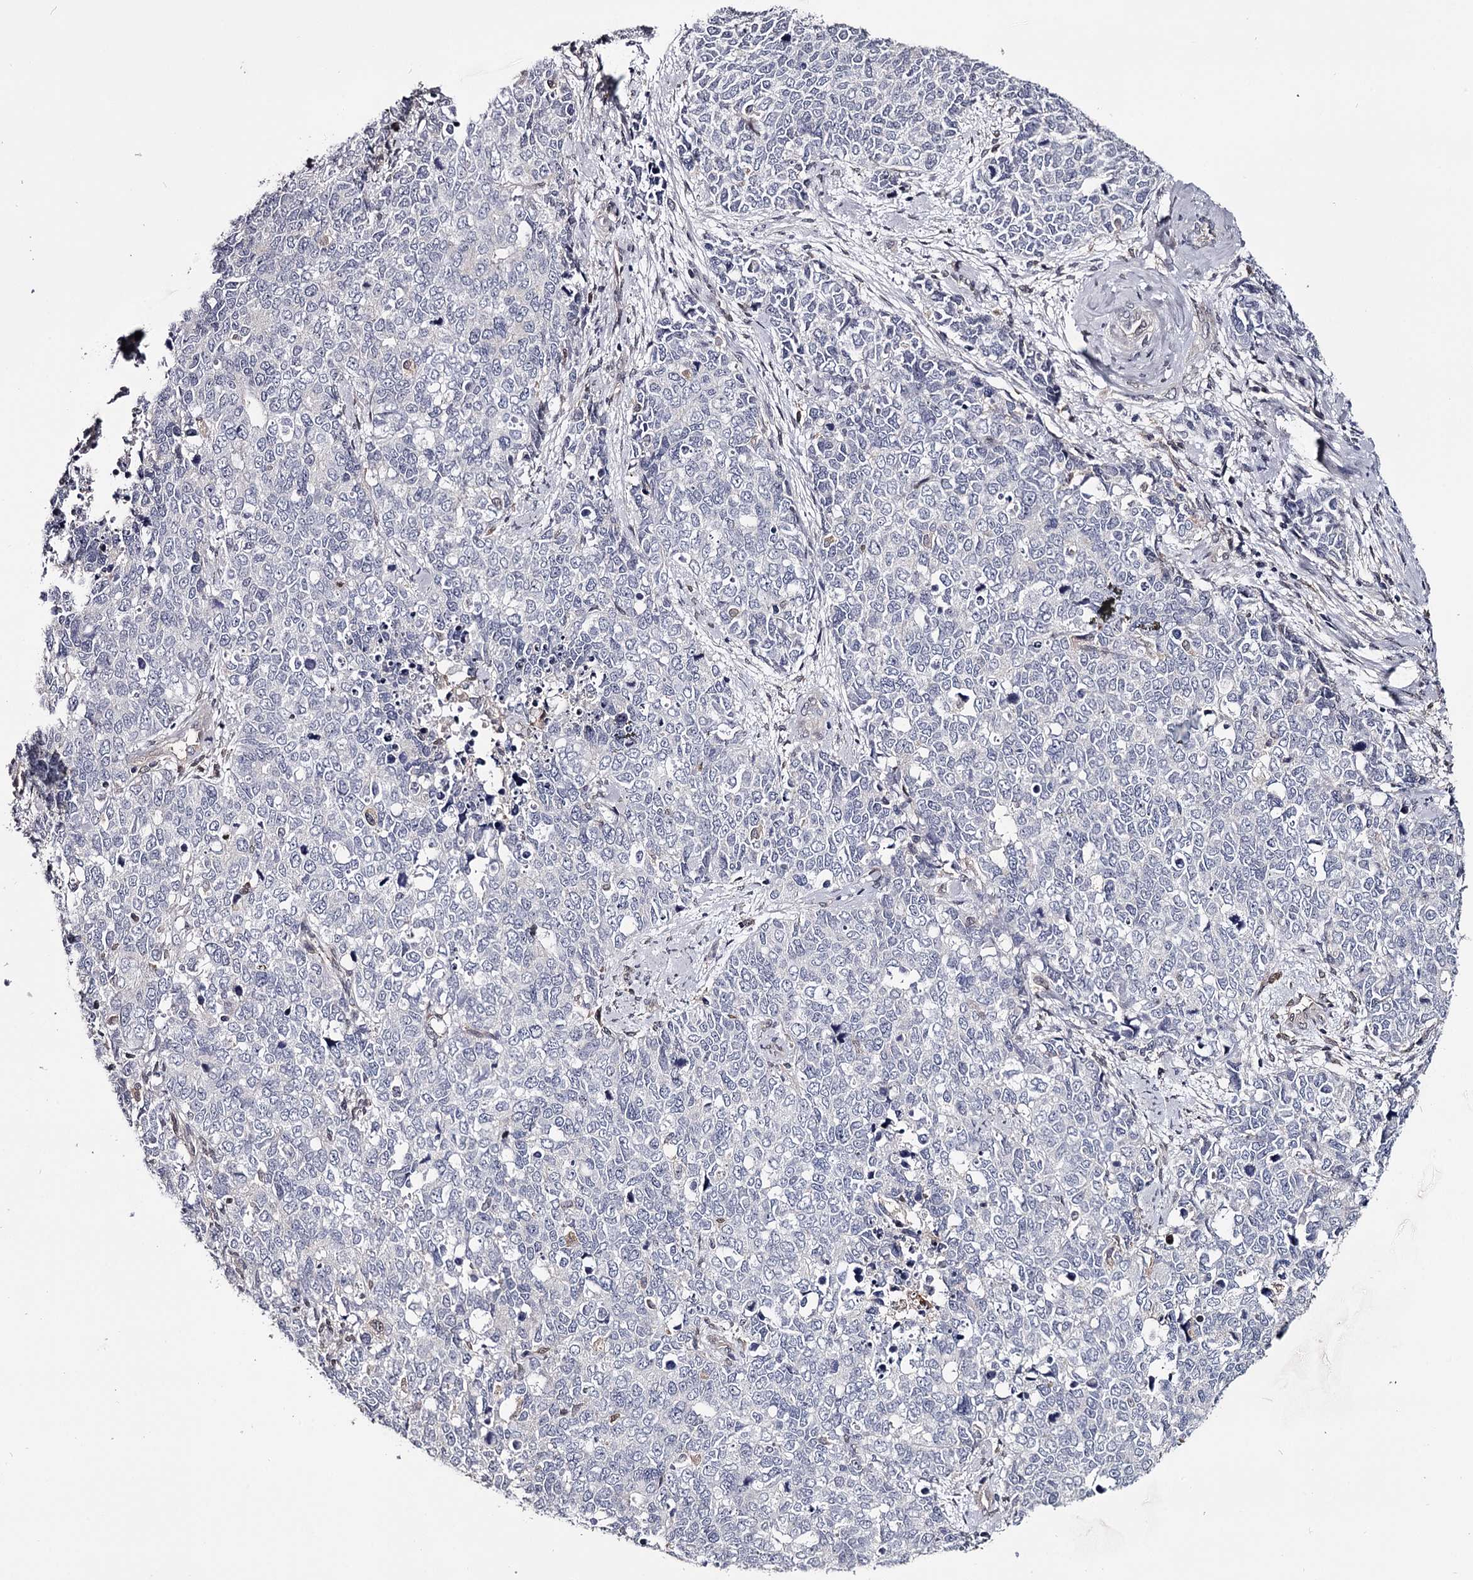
{"staining": {"intensity": "negative", "quantity": "none", "location": "none"}, "tissue": "cervical cancer", "cell_type": "Tumor cells", "image_type": "cancer", "snomed": [{"axis": "morphology", "description": "Squamous cell carcinoma, NOS"}, {"axis": "topography", "description": "Cervix"}], "caption": "IHC photomicrograph of cervical cancer stained for a protein (brown), which shows no expression in tumor cells.", "gene": "GSTO1", "patient": {"sex": "female", "age": 63}}